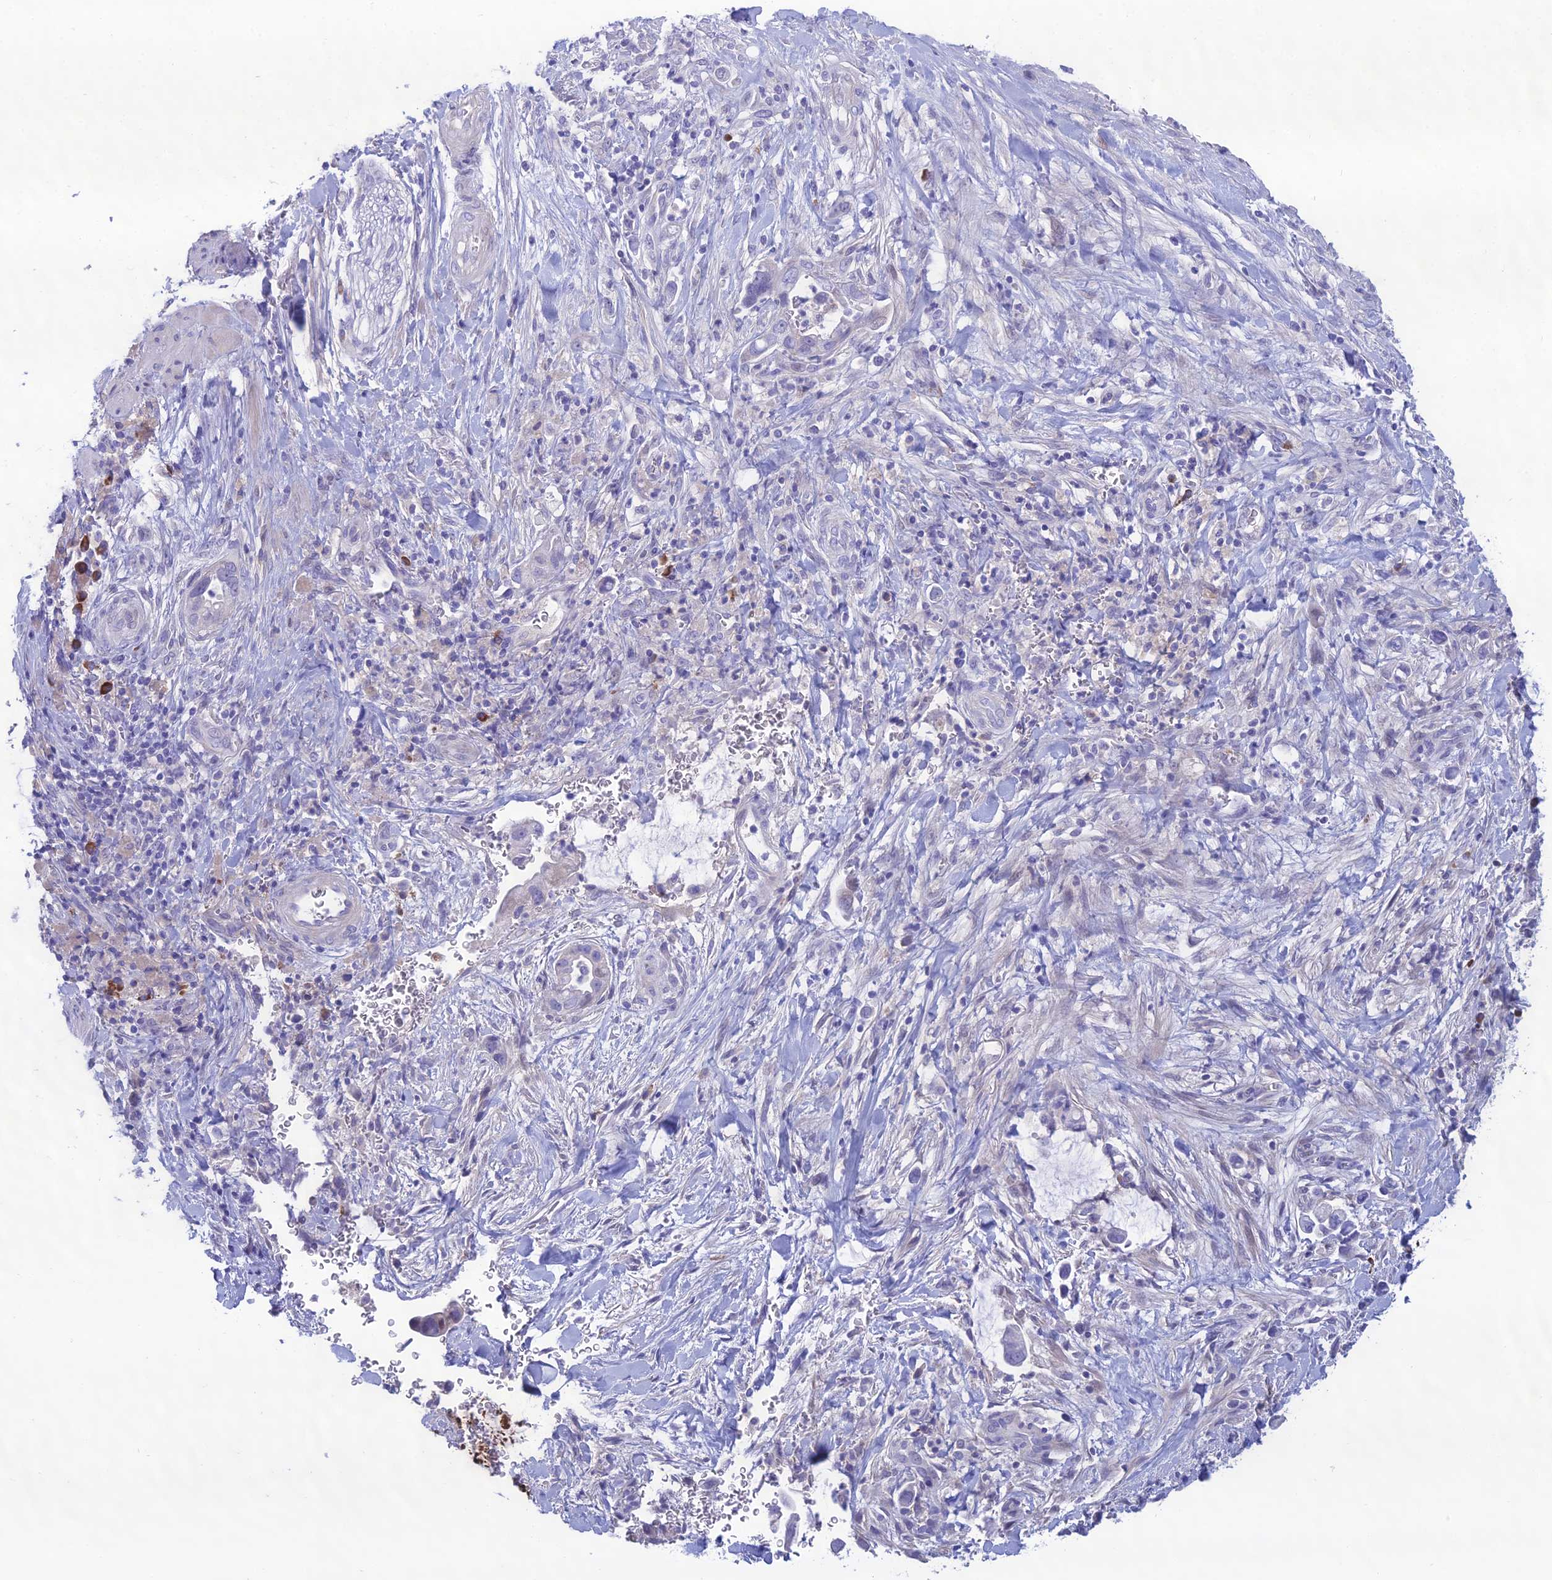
{"staining": {"intensity": "negative", "quantity": "none", "location": "none"}, "tissue": "pancreatic cancer", "cell_type": "Tumor cells", "image_type": "cancer", "snomed": [{"axis": "morphology", "description": "Adenocarcinoma, NOS"}, {"axis": "topography", "description": "Pancreas"}], "caption": "Photomicrograph shows no significant protein expression in tumor cells of pancreatic adenocarcinoma.", "gene": "CRB2", "patient": {"sex": "male", "age": 75}}